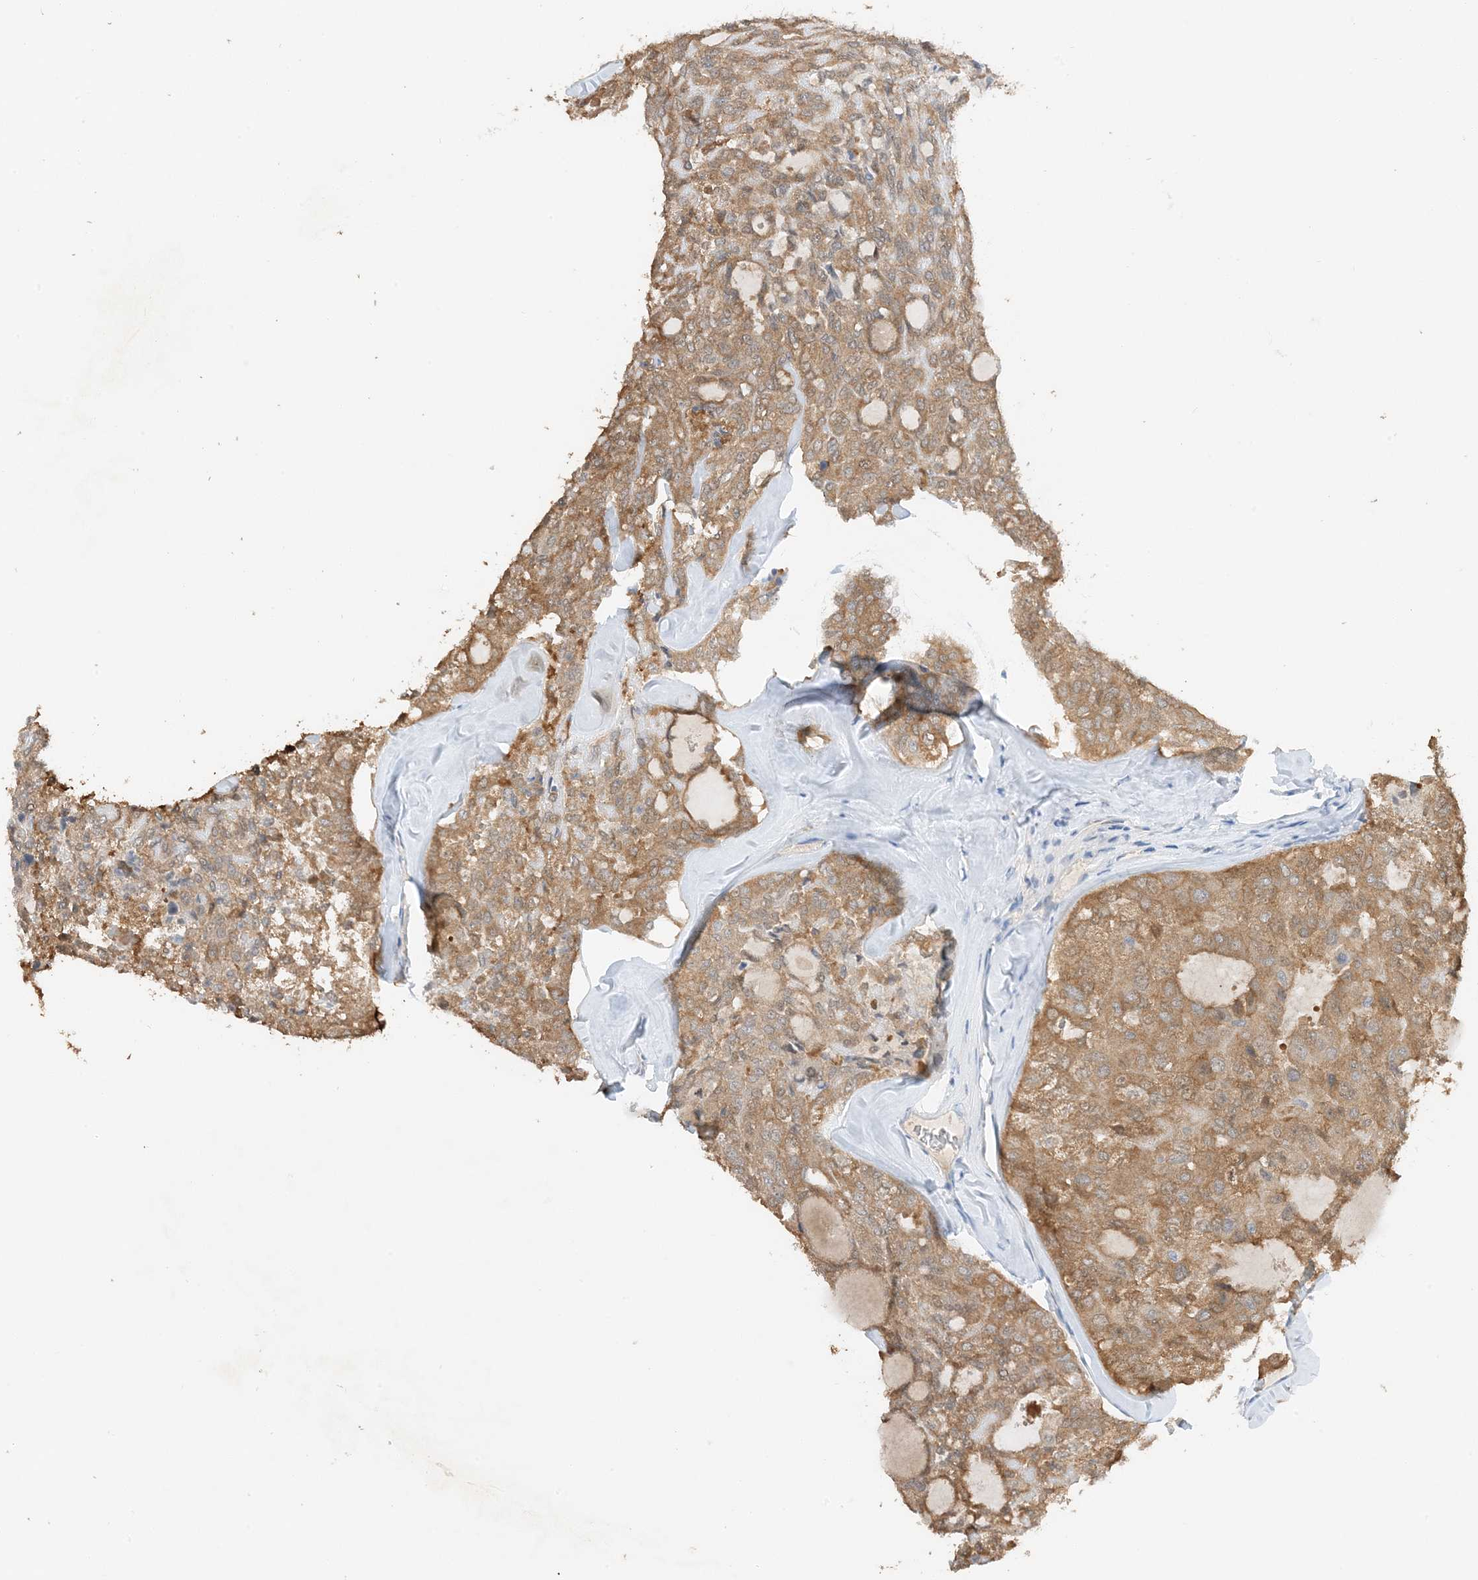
{"staining": {"intensity": "moderate", "quantity": ">75%", "location": "cytoplasmic/membranous"}, "tissue": "thyroid cancer", "cell_type": "Tumor cells", "image_type": "cancer", "snomed": [{"axis": "morphology", "description": "Follicular adenoma carcinoma, NOS"}, {"axis": "topography", "description": "Thyroid gland"}], "caption": "An immunohistochemistry image of neoplastic tissue is shown. Protein staining in brown labels moderate cytoplasmic/membranous positivity in follicular adenoma carcinoma (thyroid) within tumor cells. (Brightfield microscopy of DAB IHC at high magnification).", "gene": "KIFBP", "patient": {"sex": "male", "age": 75}}